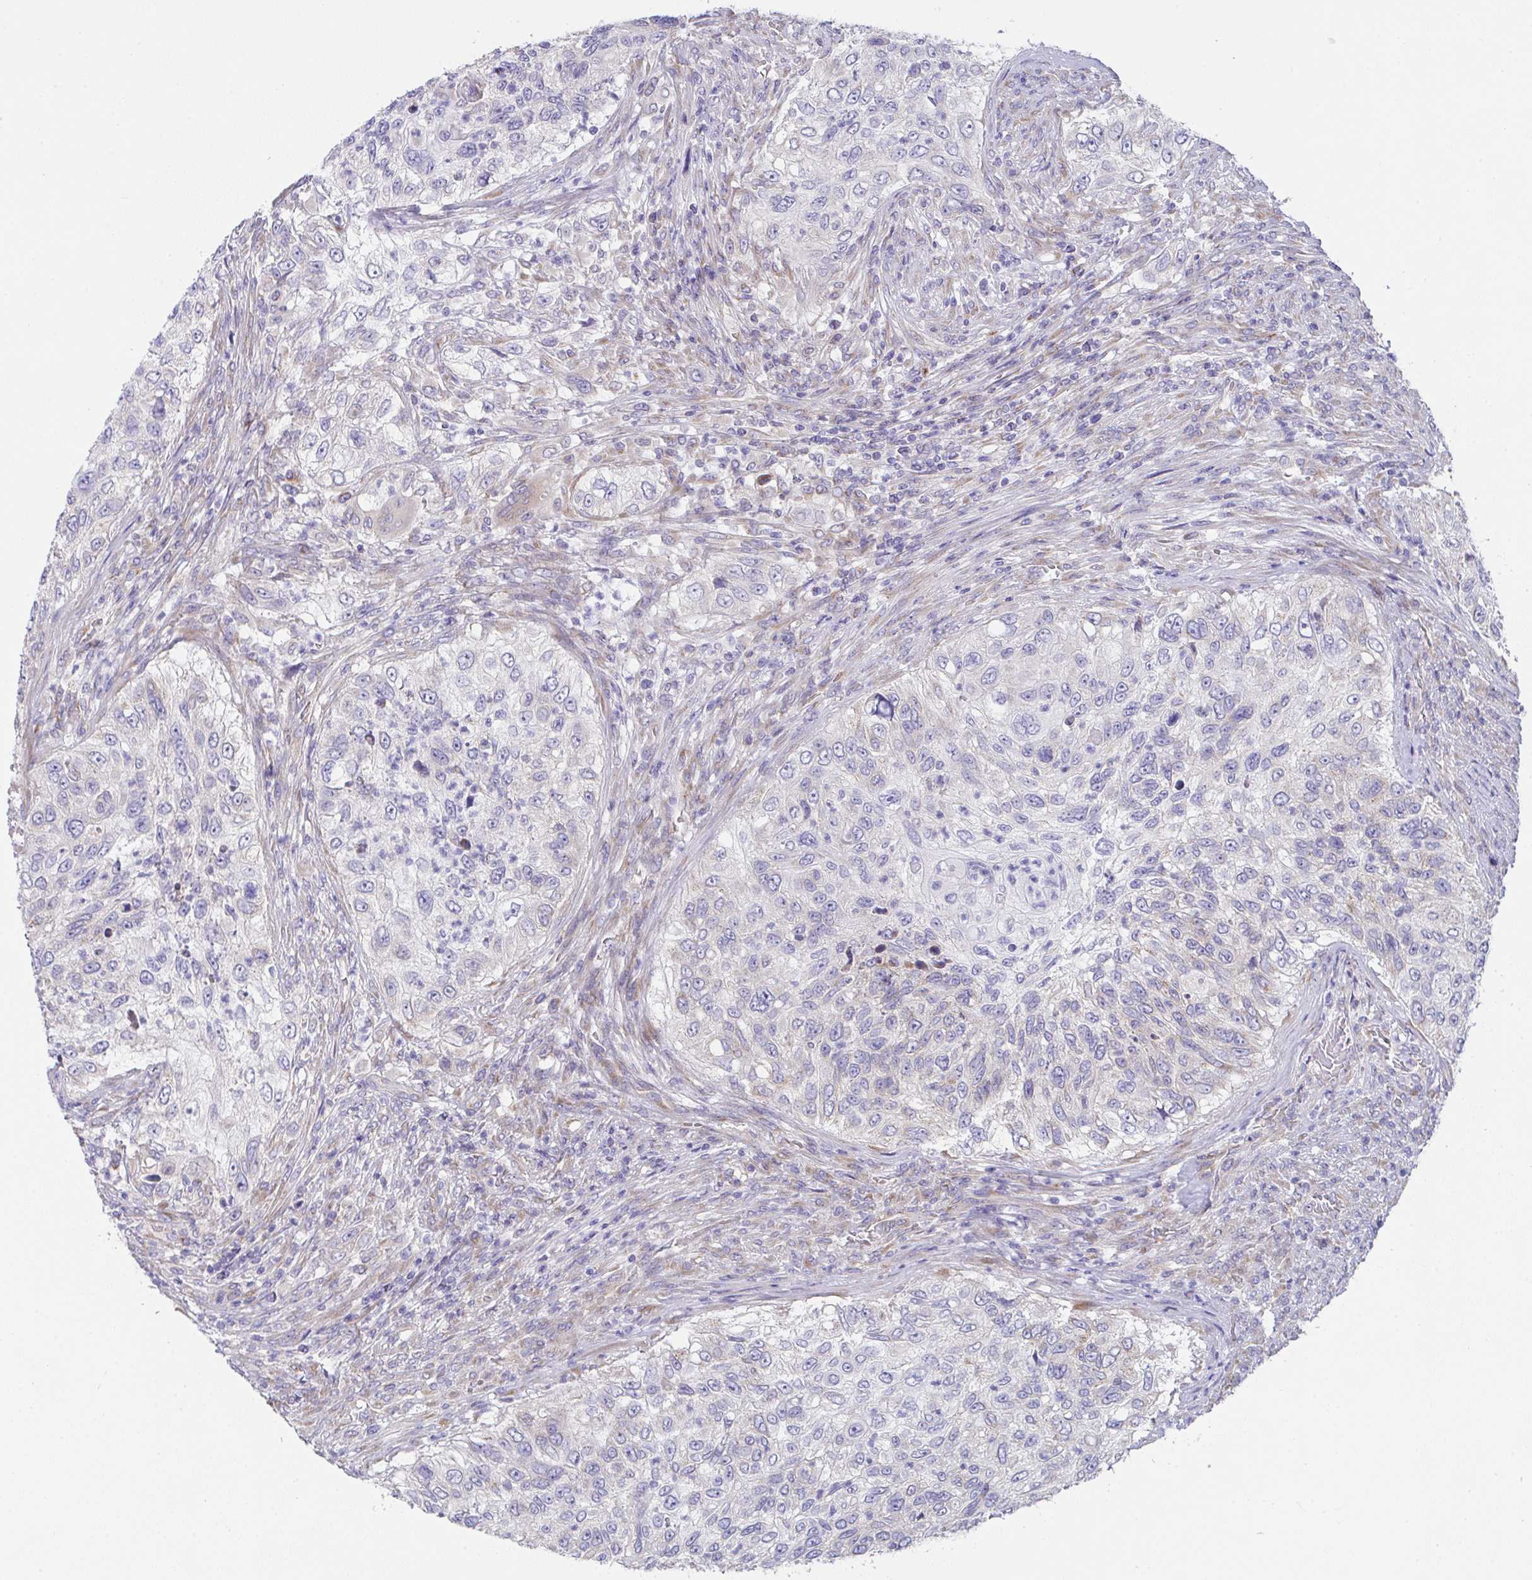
{"staining": {"intensity": "negative", "quantity": "none", "location": "none"}, "tissue": "urothelial cancer", "cell_type": "Tumor cells", "image_type": "cancer", "snomed": [{"axis": "morphology", "description": "Urothelial carcinoma, High grade"}, {"axis": "topography", "description": "Urinary bladder"}], "caption": "Protein analysis of urothelial cancer displays no significant staining in tumor cells.", "gene": "MIA3", "patient": {"sex": "female", "age": 60}}